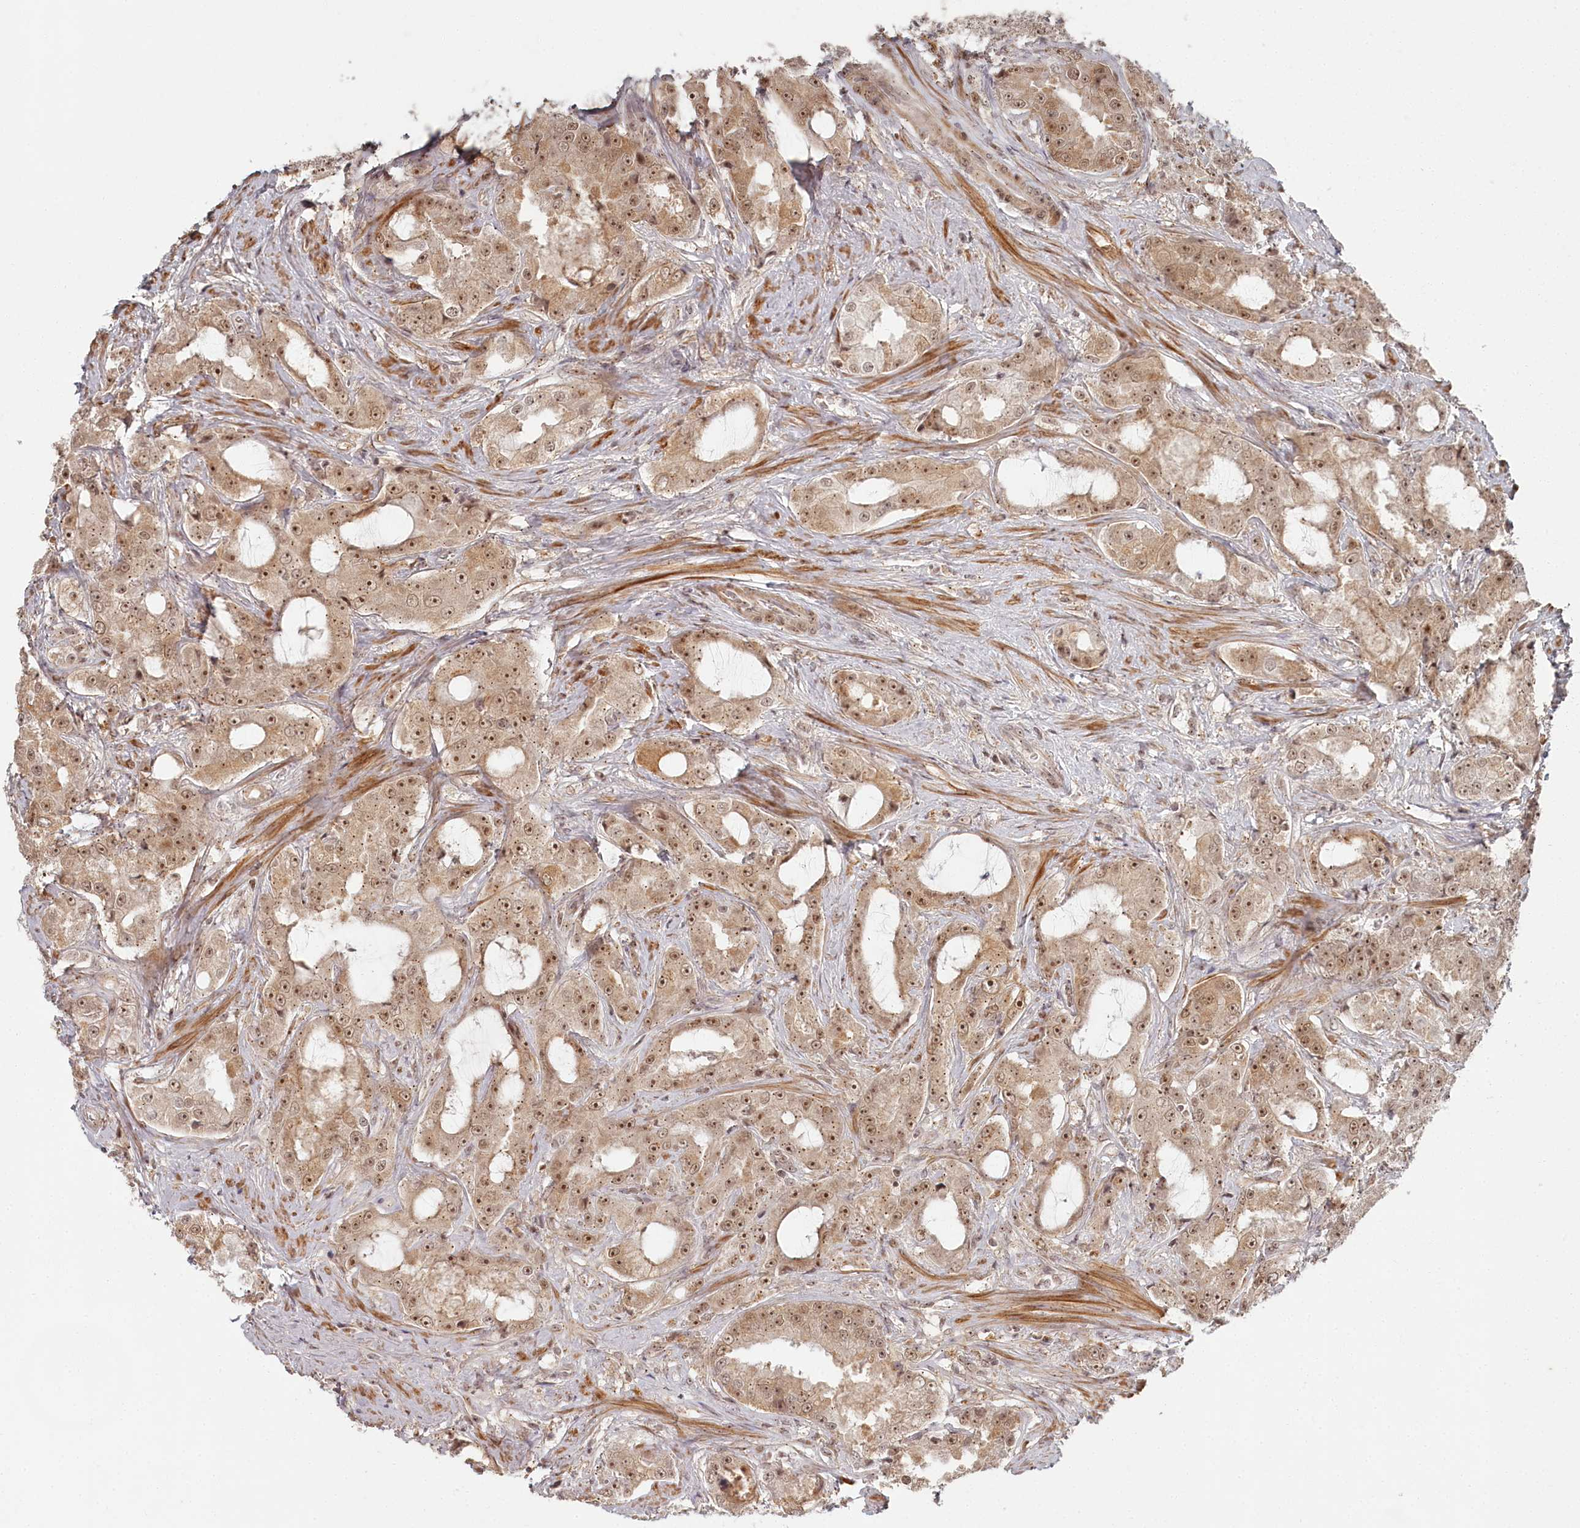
{"staining": {"intensity": "moderate", "quantity": ">75%", "location": "cytoplasmic/membranous,nuclear"}, "tissue": "prostate cancer", "cell_type": "Tumor cells", "image_type": "cancer", "snomed": [{"axis": "morphology", "description": "Adenocarcinoma, High grade"}, {"axis": "topography", "description": "Prostate"}], "caption": "DAB immunohistochemical staining of high-grade adenocarcinoma (prostate) shows moderate cytoplasmic/membranous and nuclear protein staining in about >75% of tumor cells.", "gene": "EXOSC1", "patient": {"sex": "male", "age": 73}}